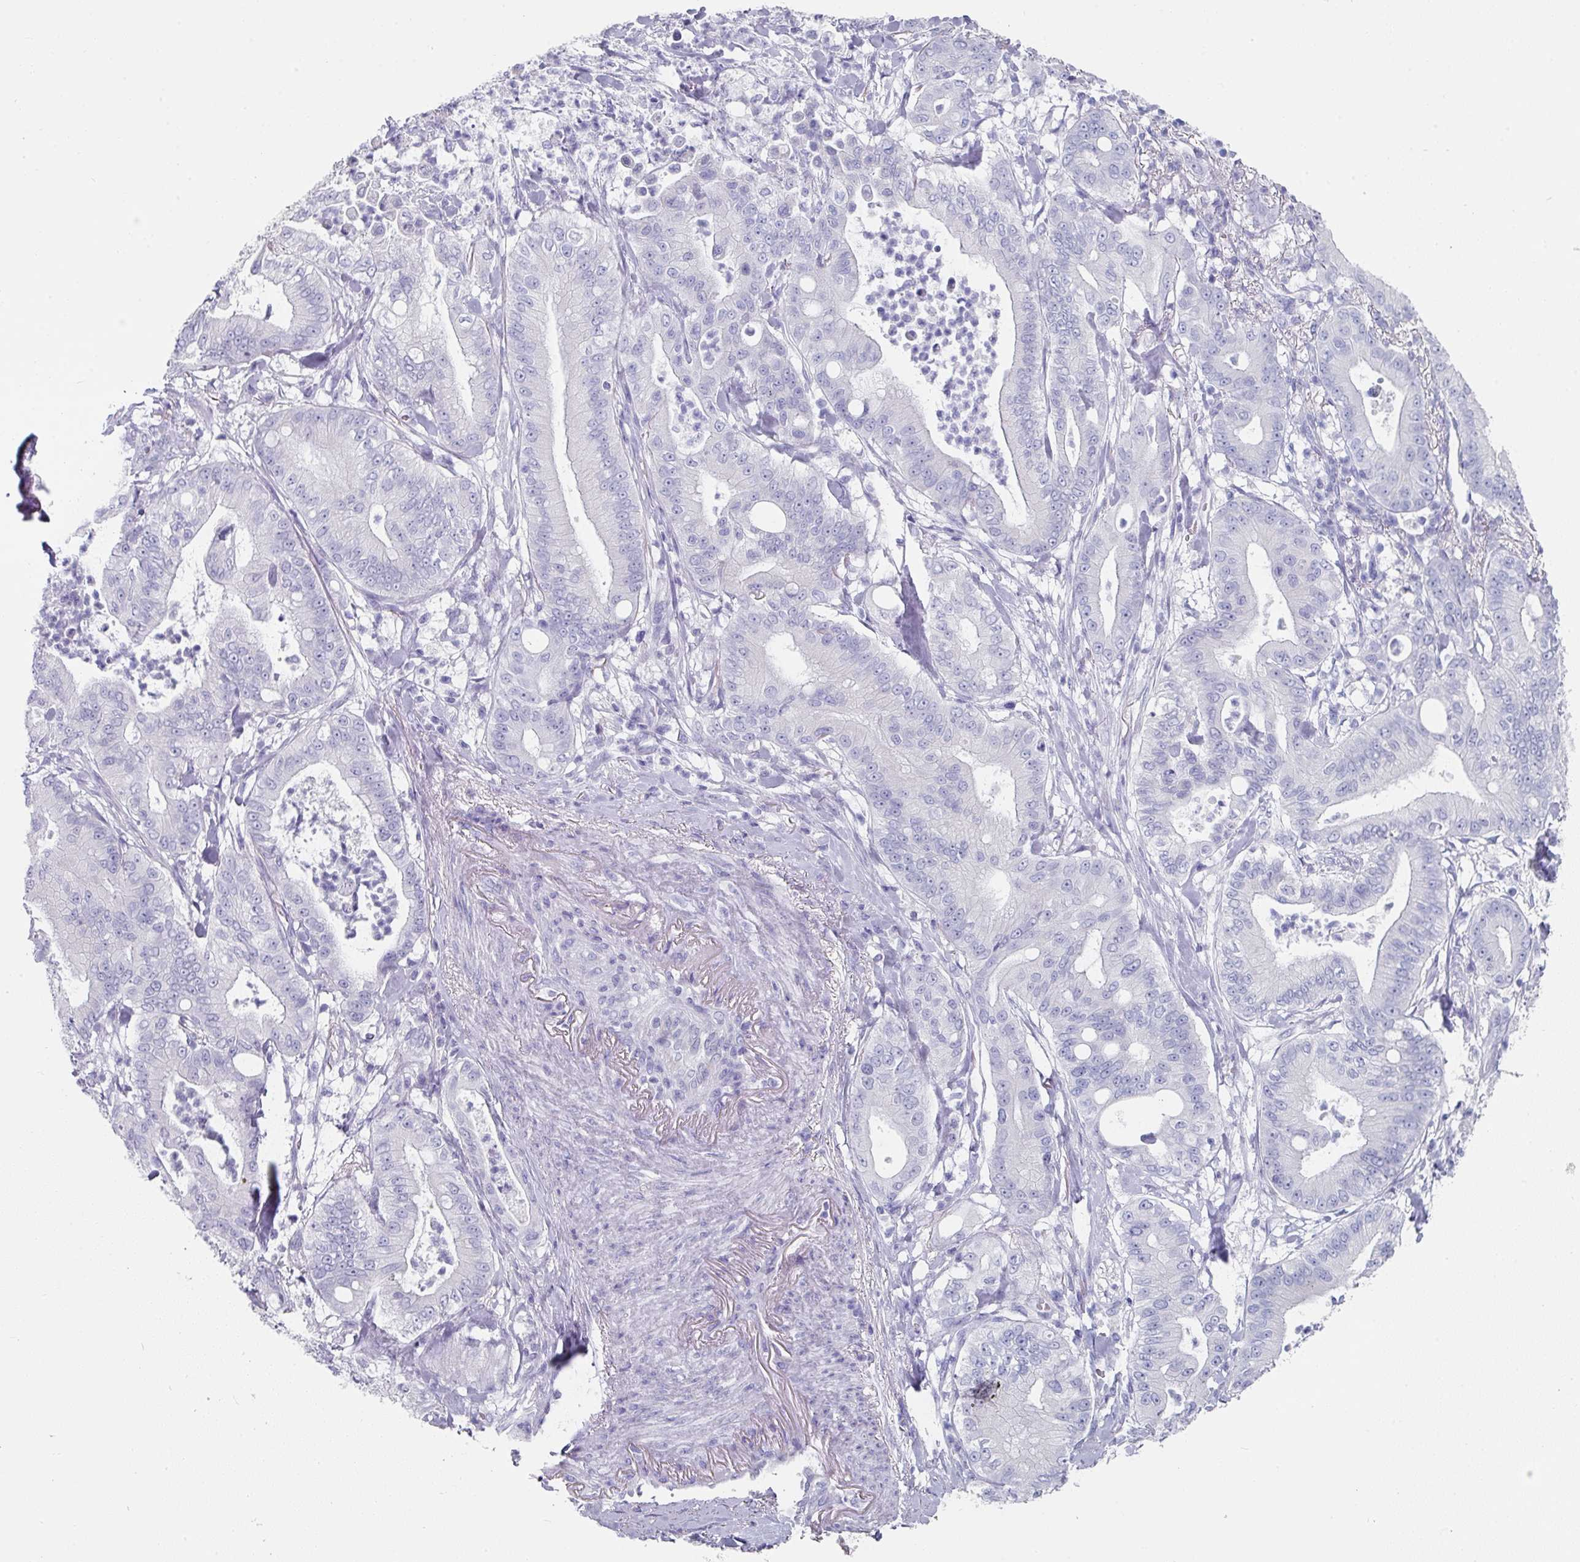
{"staining": {"intensity": "negative", "quantity": "none", "location": "none"}, "tissue": "pancreatic cancer", "cell_type": "Tumor cells", "image_type": "cancer", "snomed": [{"axis": "morphology", "description": "Adenocarcinoma, NOS"}, {"axis": "topography", "description": "Pancreas"}], "caption": "A high-resolution micrograph shows IHC staining of pancreatic adenocarcinoma, which reveals no significant staining in tumor cells.", "gene": "SETBP1", "patient": {"sex": "male", "age": 71}}